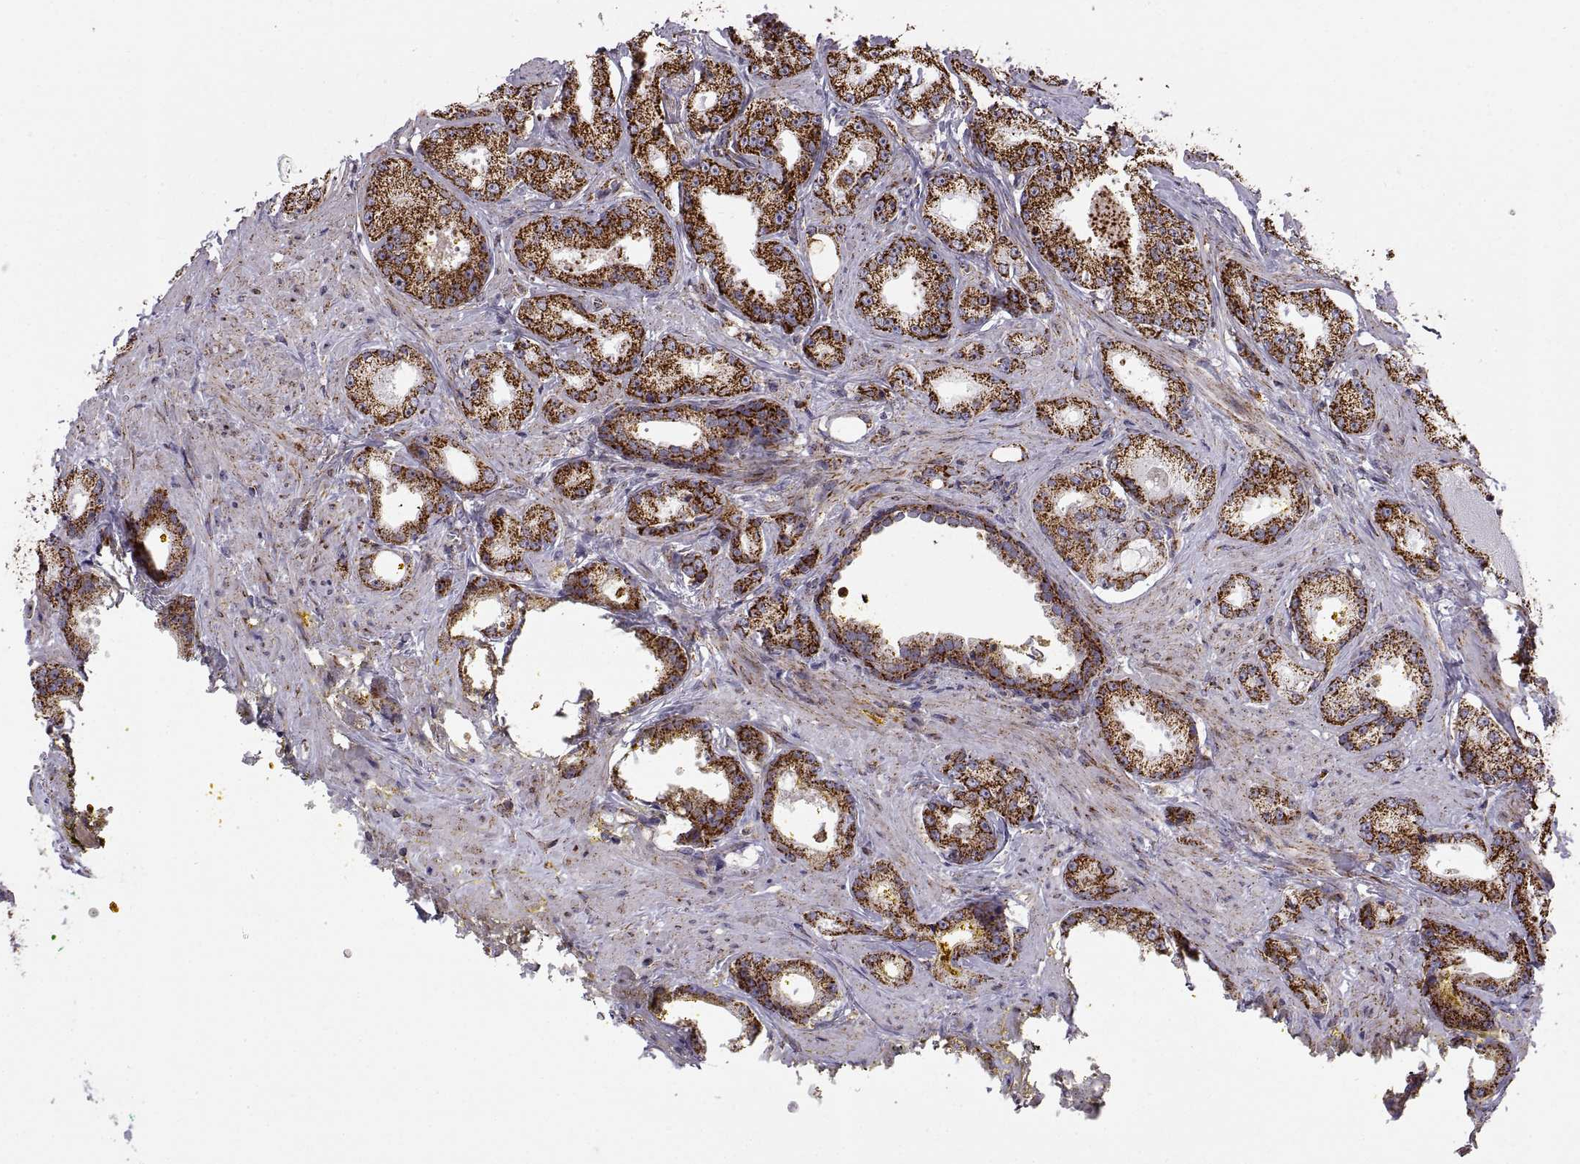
{"staining": {"intensity": "strong", "quantity": ">75%", "location": "cytoplasmic/membranous"}, "tissue": "prostate cancer", "cell_type": "Tumor cells", "image_type": "cancer", "snomed": [{"axis": "morphology", "description": "Adenocarcinoma, Low grade"}, {"axis": "topography", "description": "Prostate"}], "caption": "Protein staining demonstrates strong cytoplasmic/membranous positivity in approximately >75% of tumor cells in prostate adenocarcinoma (low-grade).", "gene": "ARSD", "patient": {"sex": "male", "age": 68}}